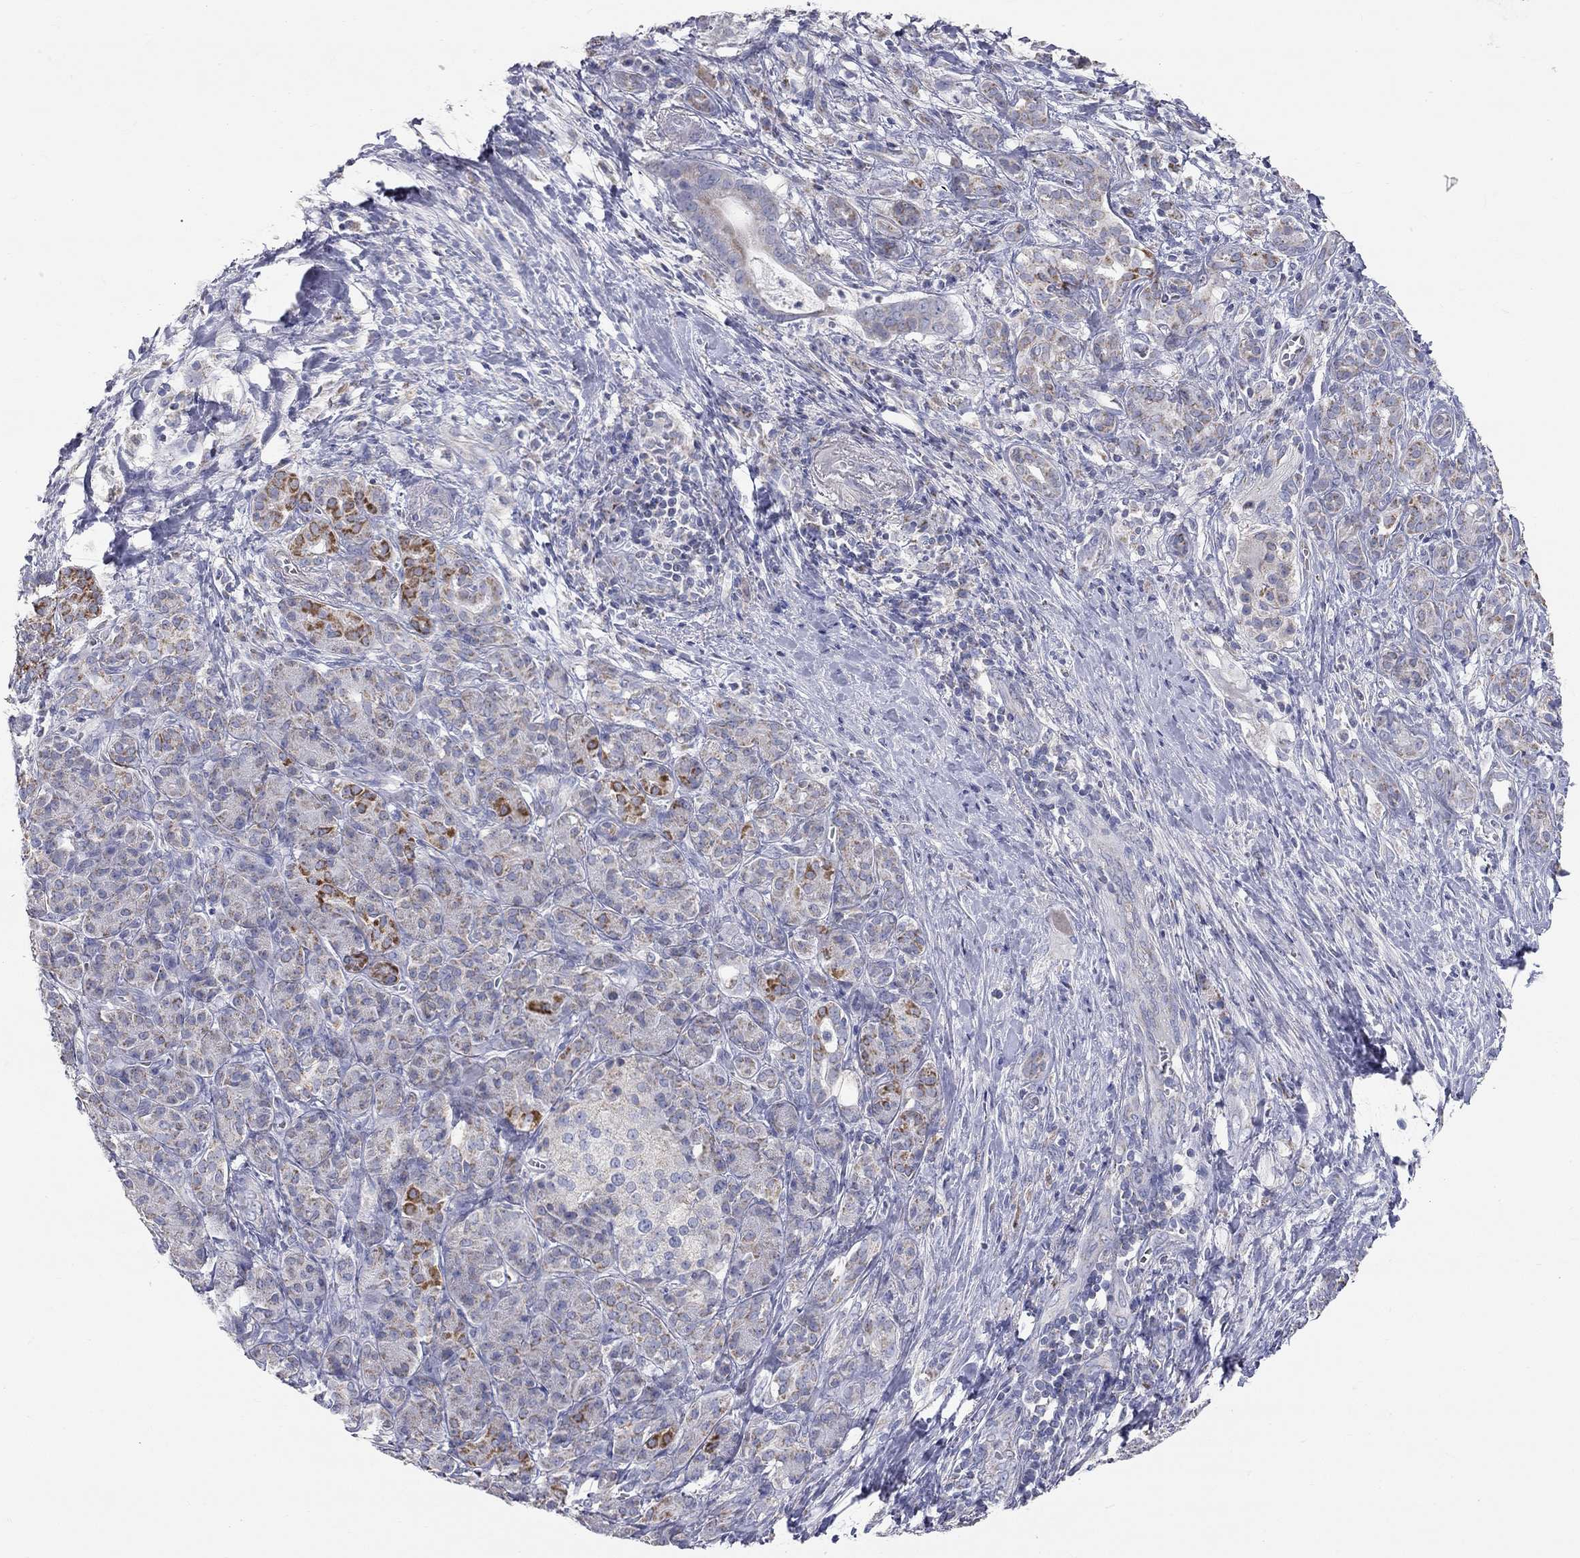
{"staining": {"intensity": "strong", "quantity": "<25%", "location": "cytoplasmic/membranous"}, "tissue": "pancreatic cancer", "cell_type": "Tumor cells", "image_type": "cancer", "snomed": [{"axis": "morphology", "description": "Adenocarcinoma, NOS"}, {"axis": "topography", "description": "Pancreas"}], "caption": "An image of human pancreatic cancer stained for a protein reveals strong cytoplasmic/membranous brown staining in tumor cells.", "gene": "CFAP161", "patient": {"sex": "male", "age": 61}}